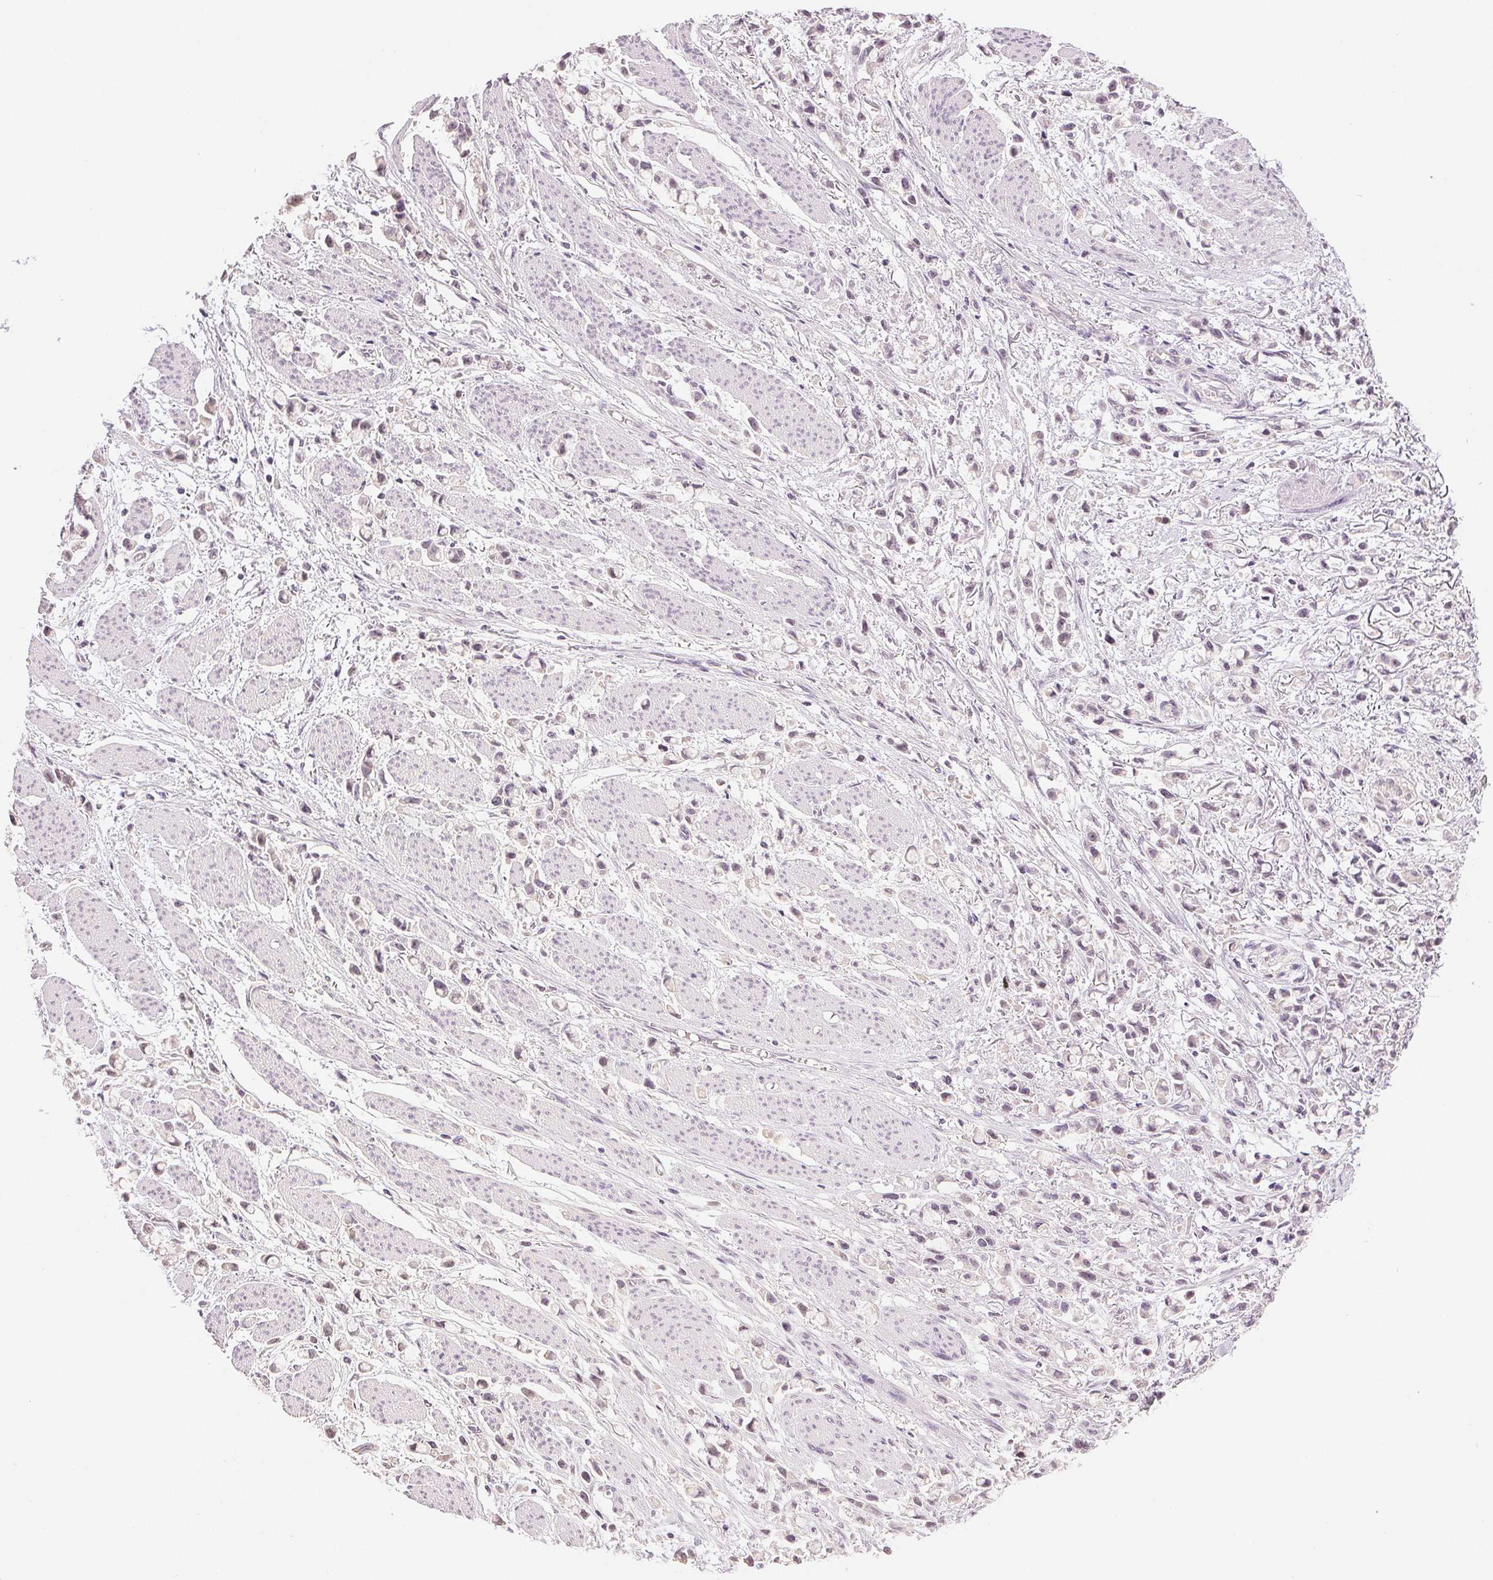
{"staining": {"intensity": "weak", "quantity": "<25%", "location": "nuclear"}, "tissue": "stomach cancer", "cell_type": "Tumor cells", "image_type": "cancer", "snomed": [{"axis": "morphology", "description": "Adenocarcinoma, NOS"}, {"axis": "topography", "description": "Stomach"}], "caption": "Stomach cancer (adenocarcinoma) stained for a protein using immunohistochemistry (IHC) reveals no positivity tumor cells.", "gene": "PLCB1", "patient": {"sex": "female", "age": 81}}